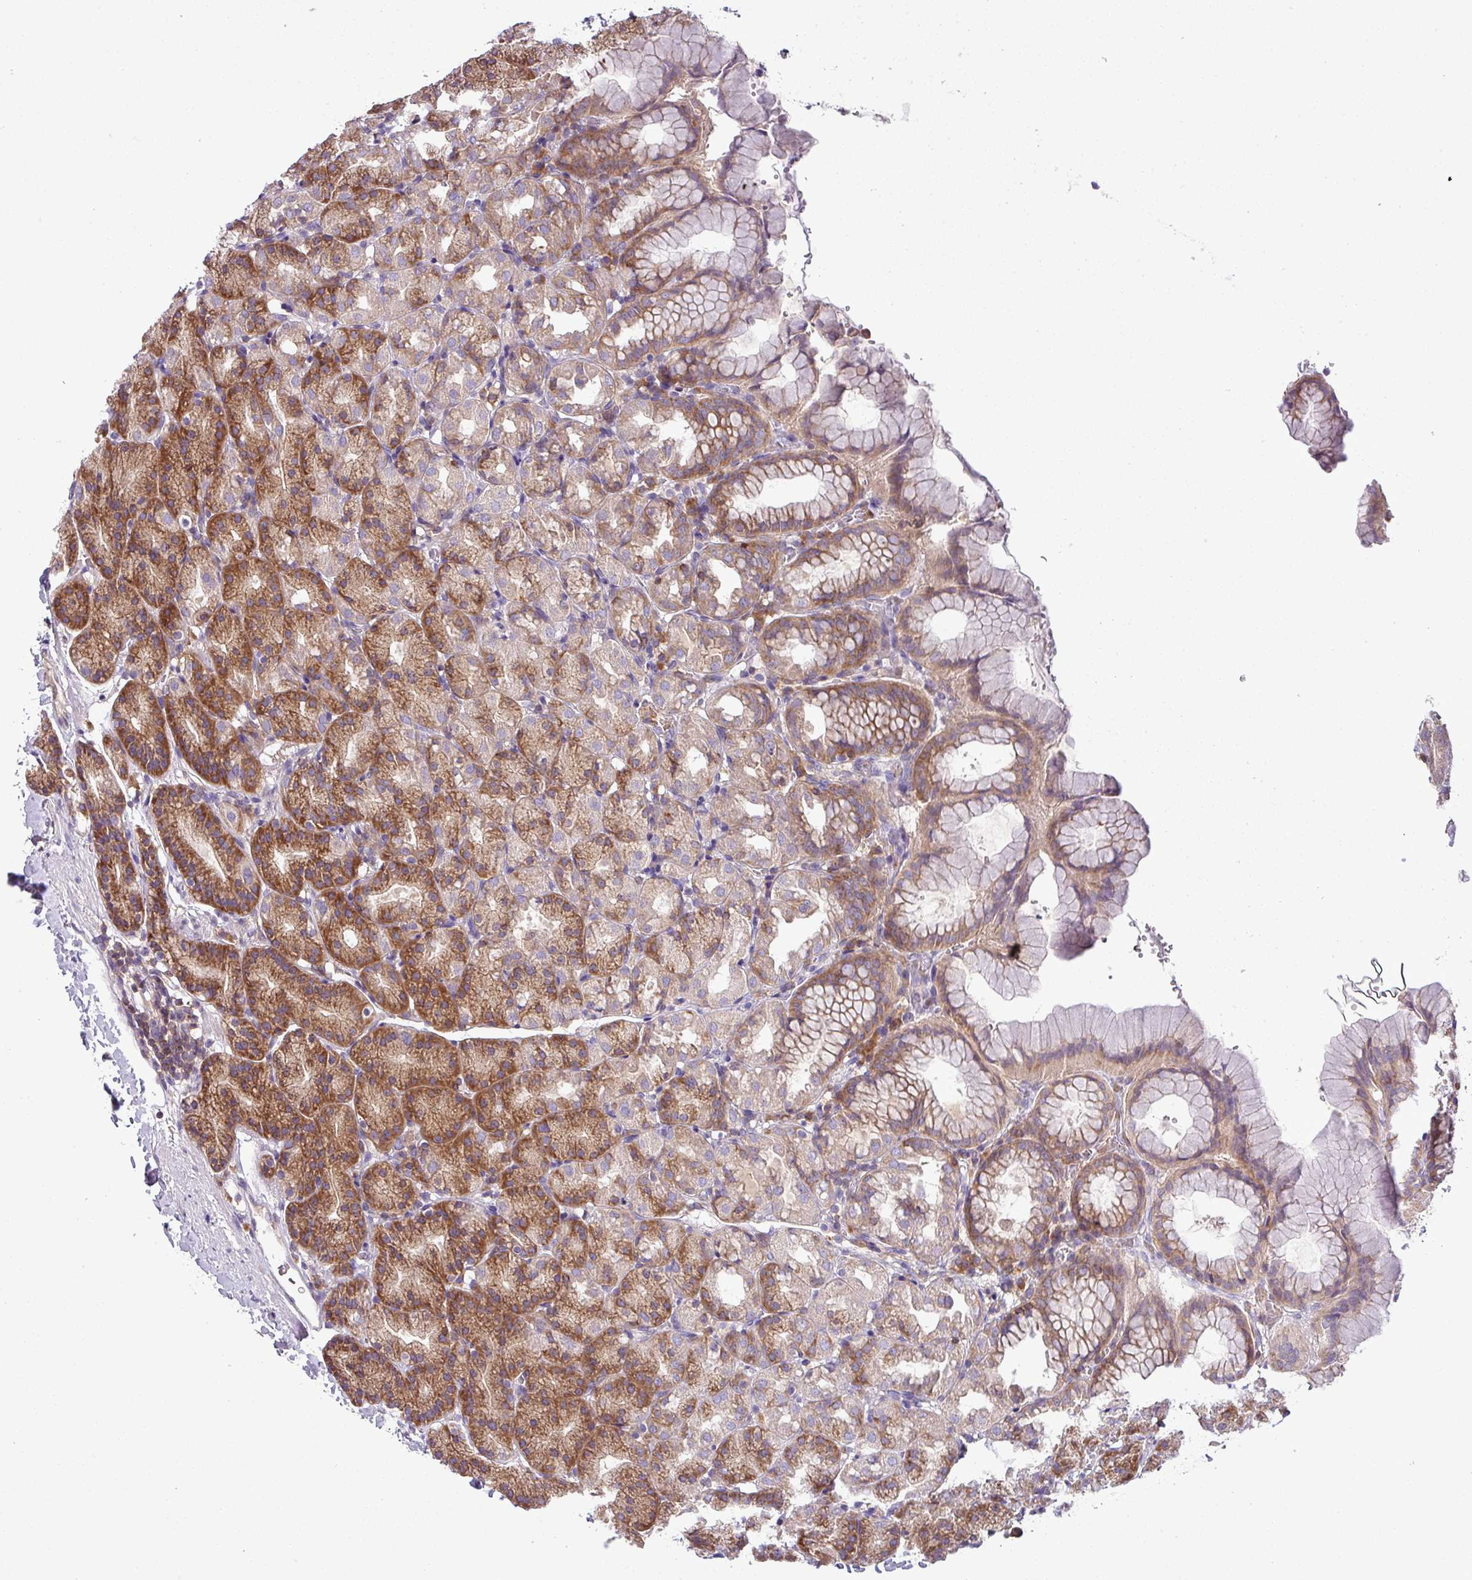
{"staining": {"intensity": "moderate", "quantity": "25%-75%", "location": "cytoplasmic/membranous"}, "tissue": "stomach", "cell_type": "Glandular cells", "image_type": "normal", "snomed": [{"axis": "morphology", "description": "Normal tissue, NOS"}, {"axis": "topography", "description": "Stomach, upper"}], "caption": "A brown stain shows moderate cytoplasmic/membranous staining of a protein in glandular cells of benign human stomach. The staining was performed using DAB (3,3'-diaminobenzidine) to visualize the protein expression in brown, while the nuclei were stained in blue with hematoxylin (Magnification: 20x).", "gene": "LRRC74B", "patient": {"sex": "female", "age": 81}}